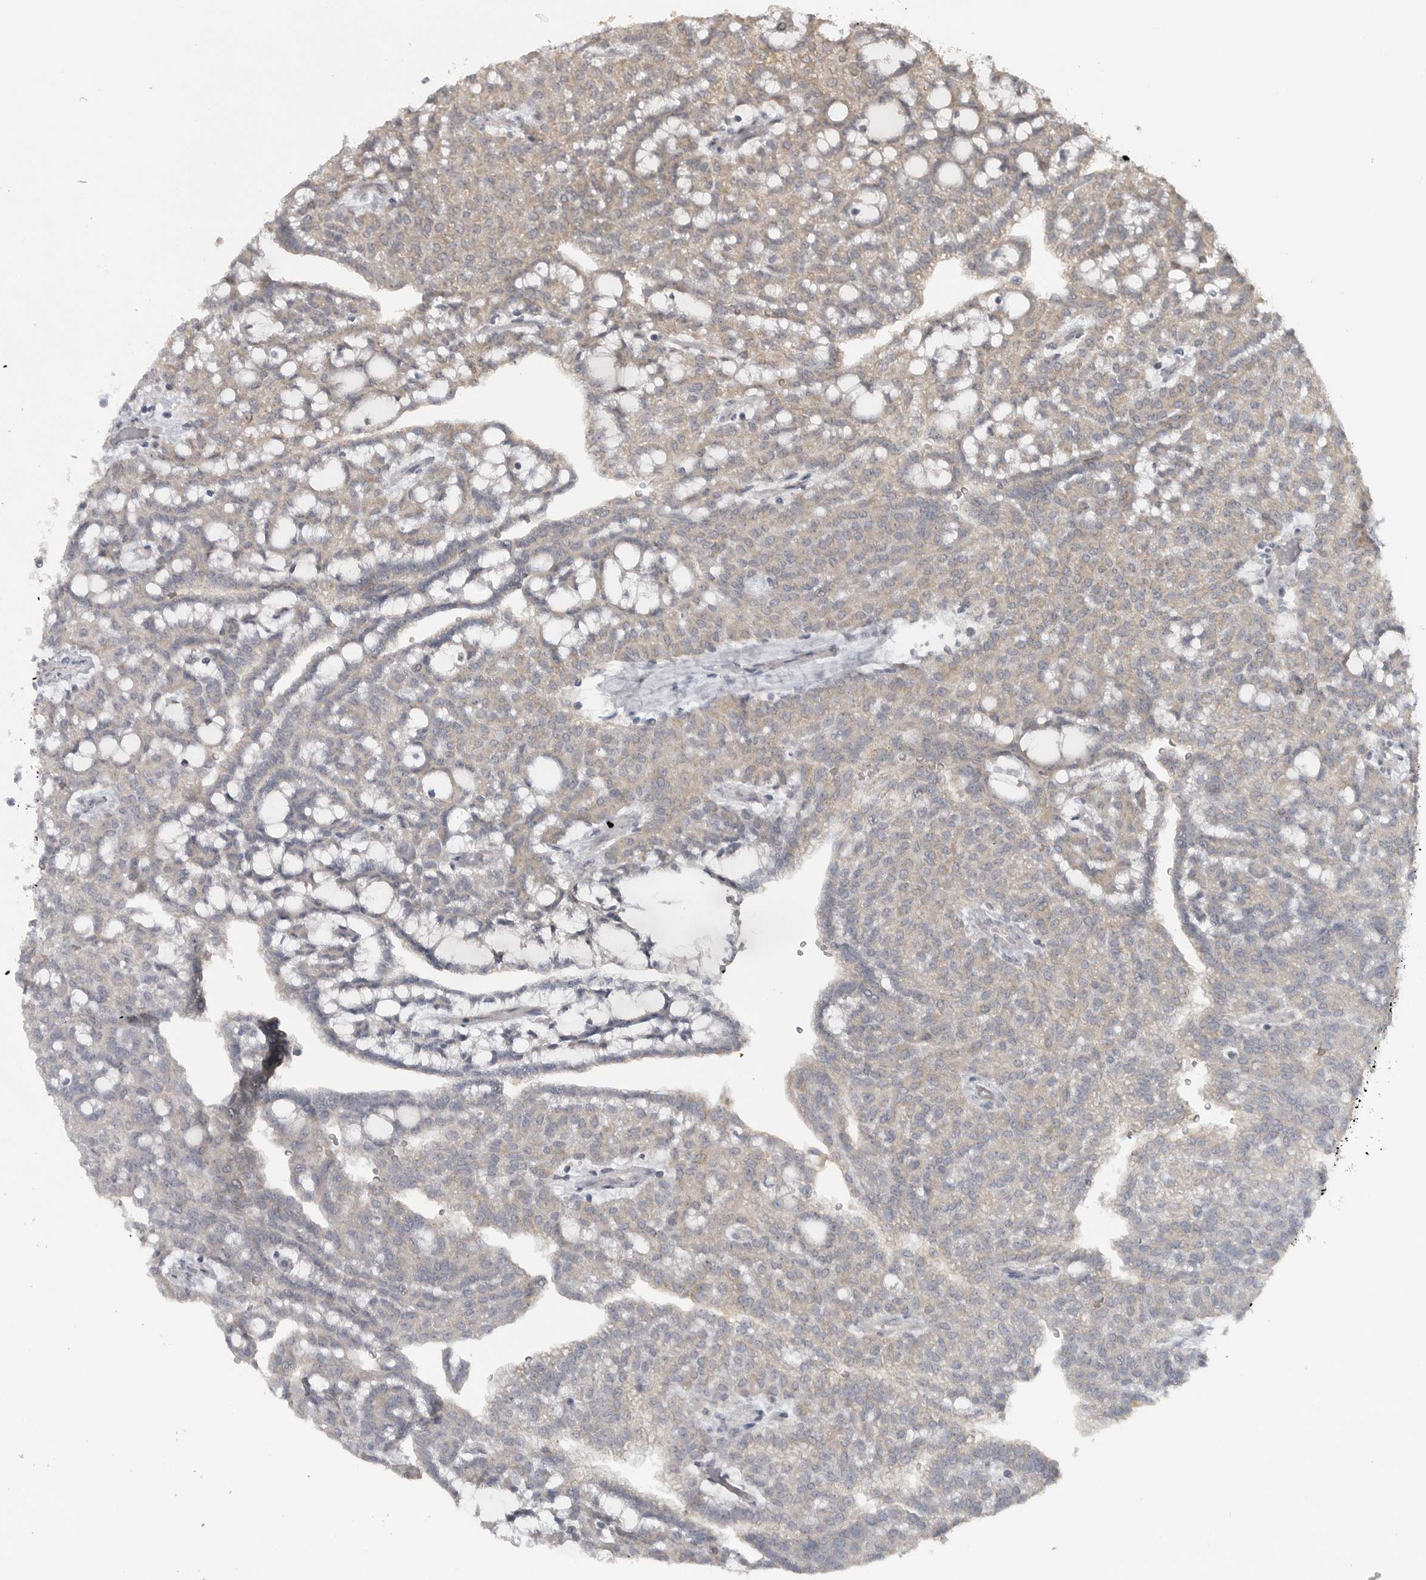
{"staining": {"intensity": "weak", "quantity": "<25%", "location": "cytoplasmic/membranous"}, "tissue": "renal cancer", "cell_type": "Tumor cells", "image_type": "cancer", "snomed": [{"axis": "morphology", "description": "Adenocarcinoma, NOS"}, {"axis": "topography", "description": "Kidney"}], "caption": "Tumor cells are negative for protein expression in human renal adenocarcinoma.", "gene": "LLGL1", "patient": {"sex": "male", "age": 63}}